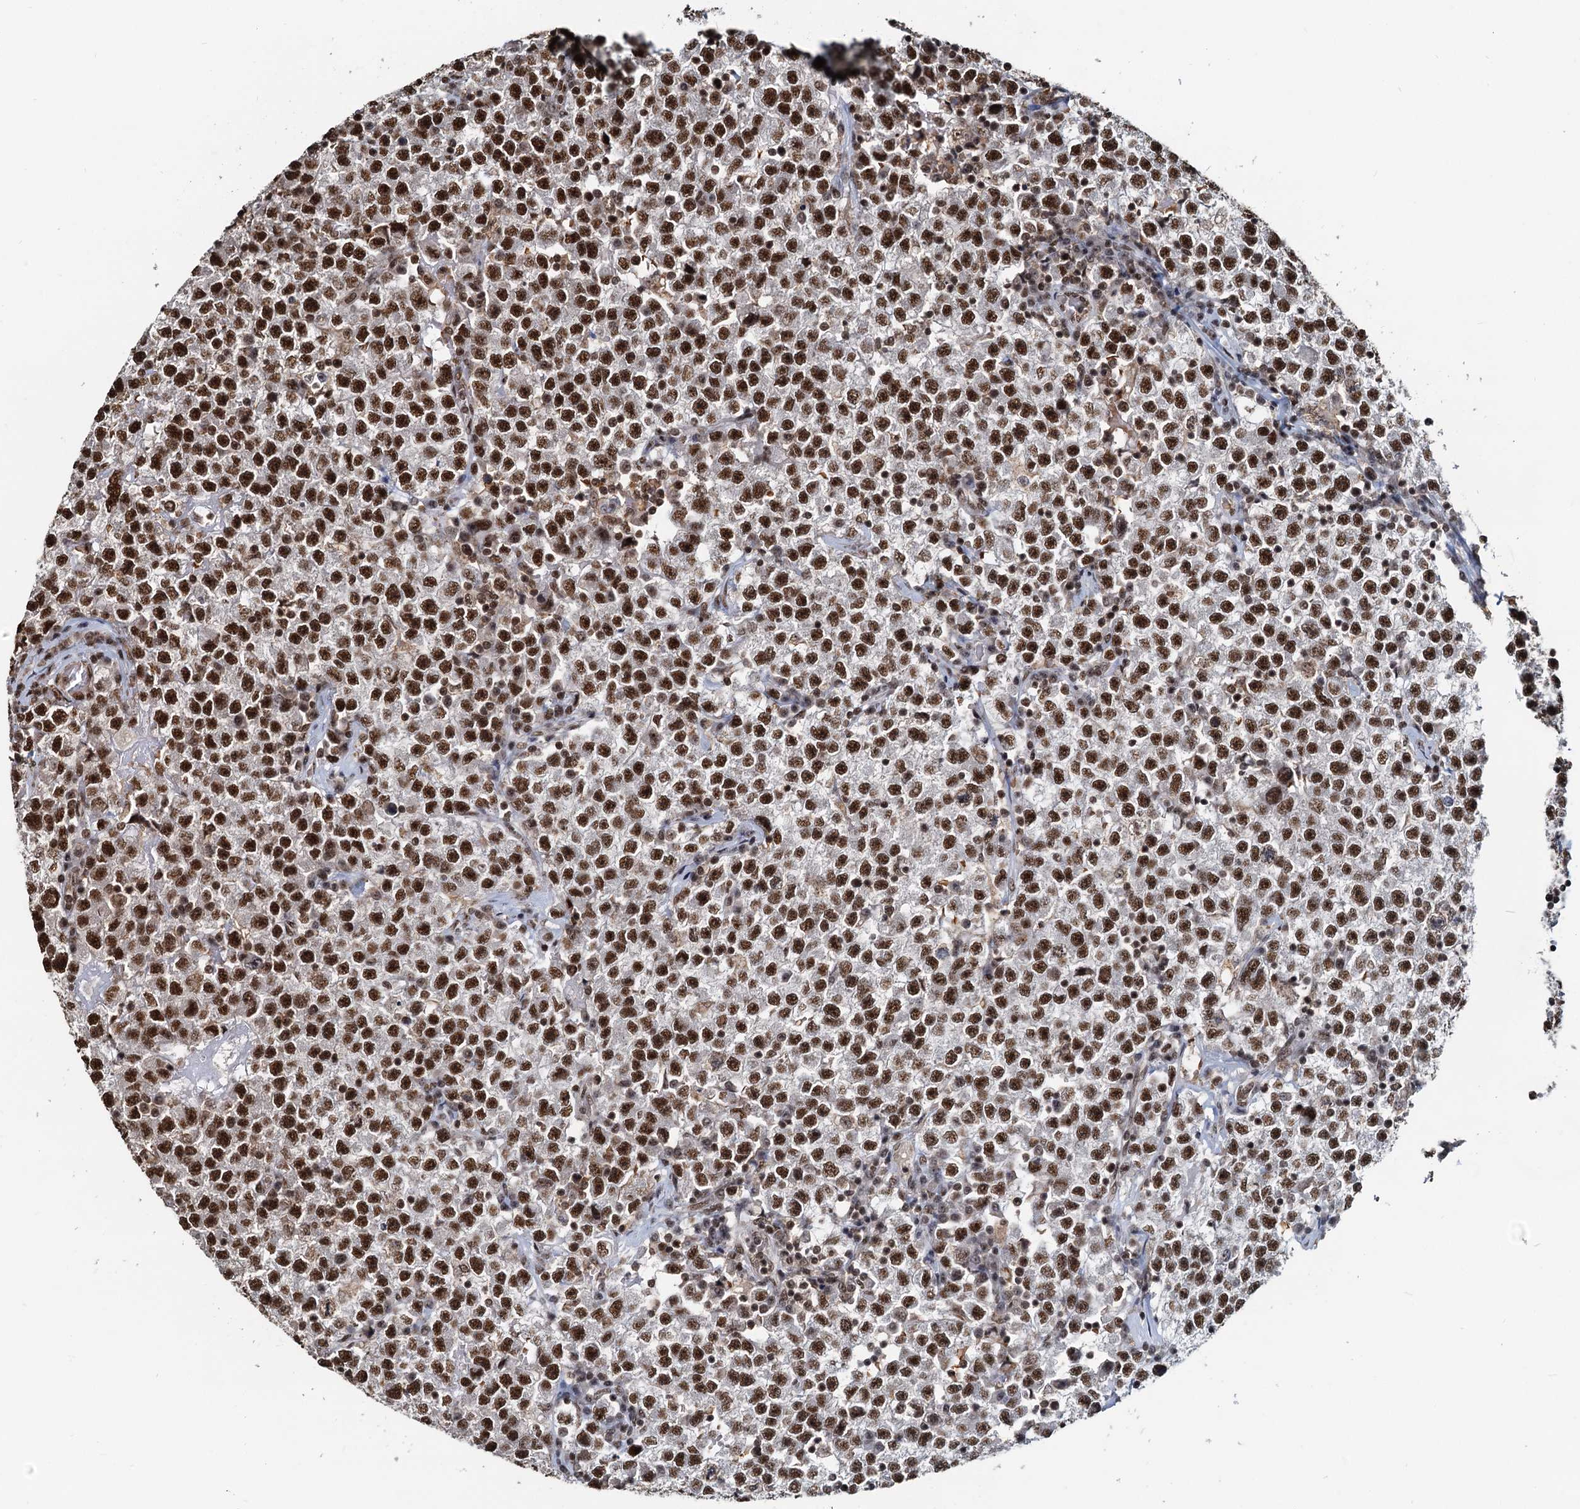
{"staining": {"intensity": "strong", "quantity": ">75%", "location": "nuclear"}, "tissue": "testis cancer", "cell_type": "Tumor cells", "image_type": "cancer", "snomed": [{"axis": "morphology", "description": "Seminoma, NOS"}, {"axis": "topography", "description": "Testis"}], "caption": "Human testis cancer stained with a protein marker exhibits strong staining in tumor cells.", "gene": "RSRC2", "patient": {"sex": "male", "age": 22}}